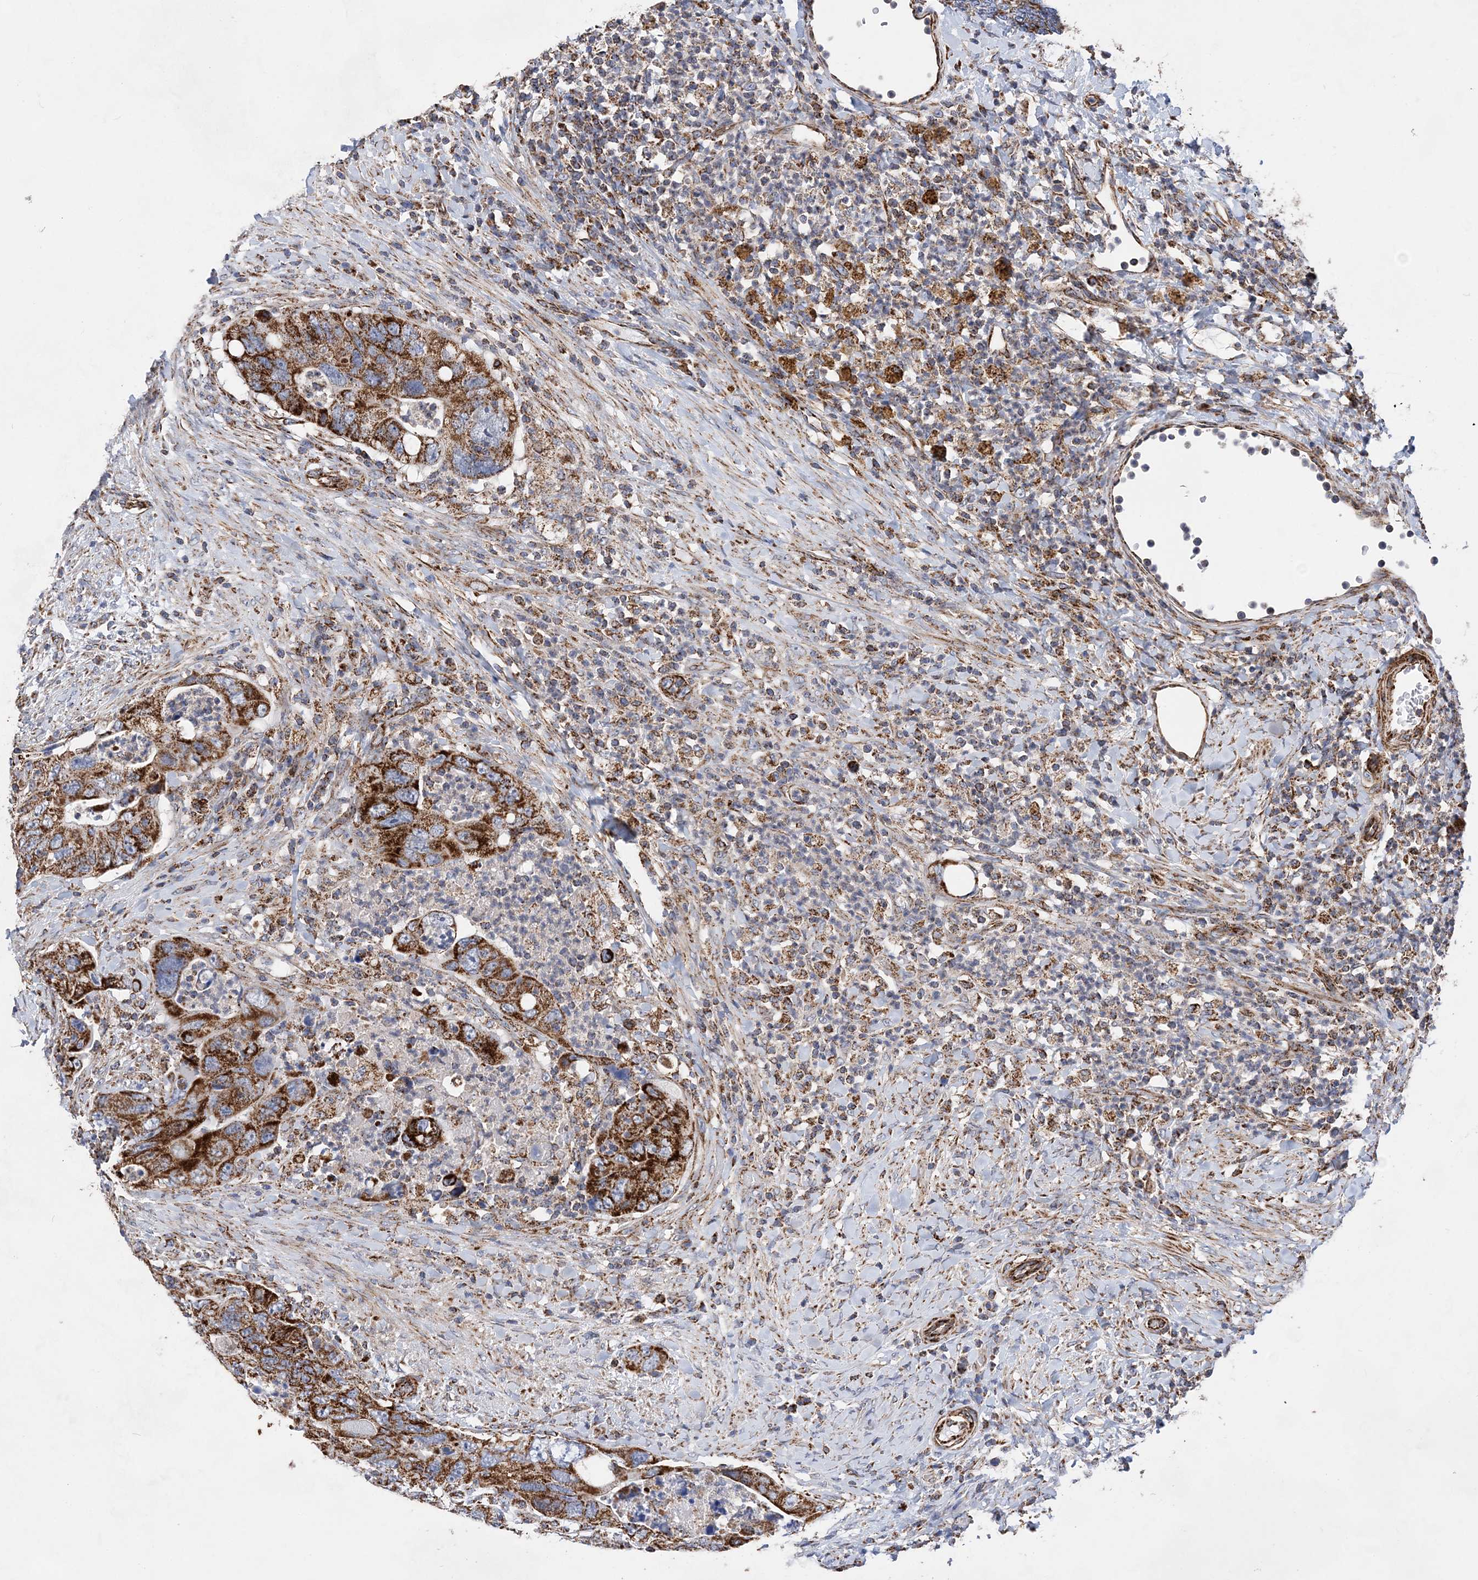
{"staining": {"intensity": "strong", "quantity": ">75%", "location": "cytoplasmic/membranous"}, "tissue": "colorectal cancer", "cell_type": "Tumor cells", "image_type": "cancer", "snomed": [{"axis": "morphology", "description": "Adenocarcinoma, NOS"}, {"axis": "topography", "description": "Rectum"}], "caption": "Immunohistochemistry (IHC) (DAB (3,3'-diaminobenzidine)) staining of human adenocarcinoma (colorectal) shows strong cytoplasmic/membranous protein staining in approximately >75% of tumor cells.", "gene": "ACOT9", "patient": {"sex": "male", "age": 59}}